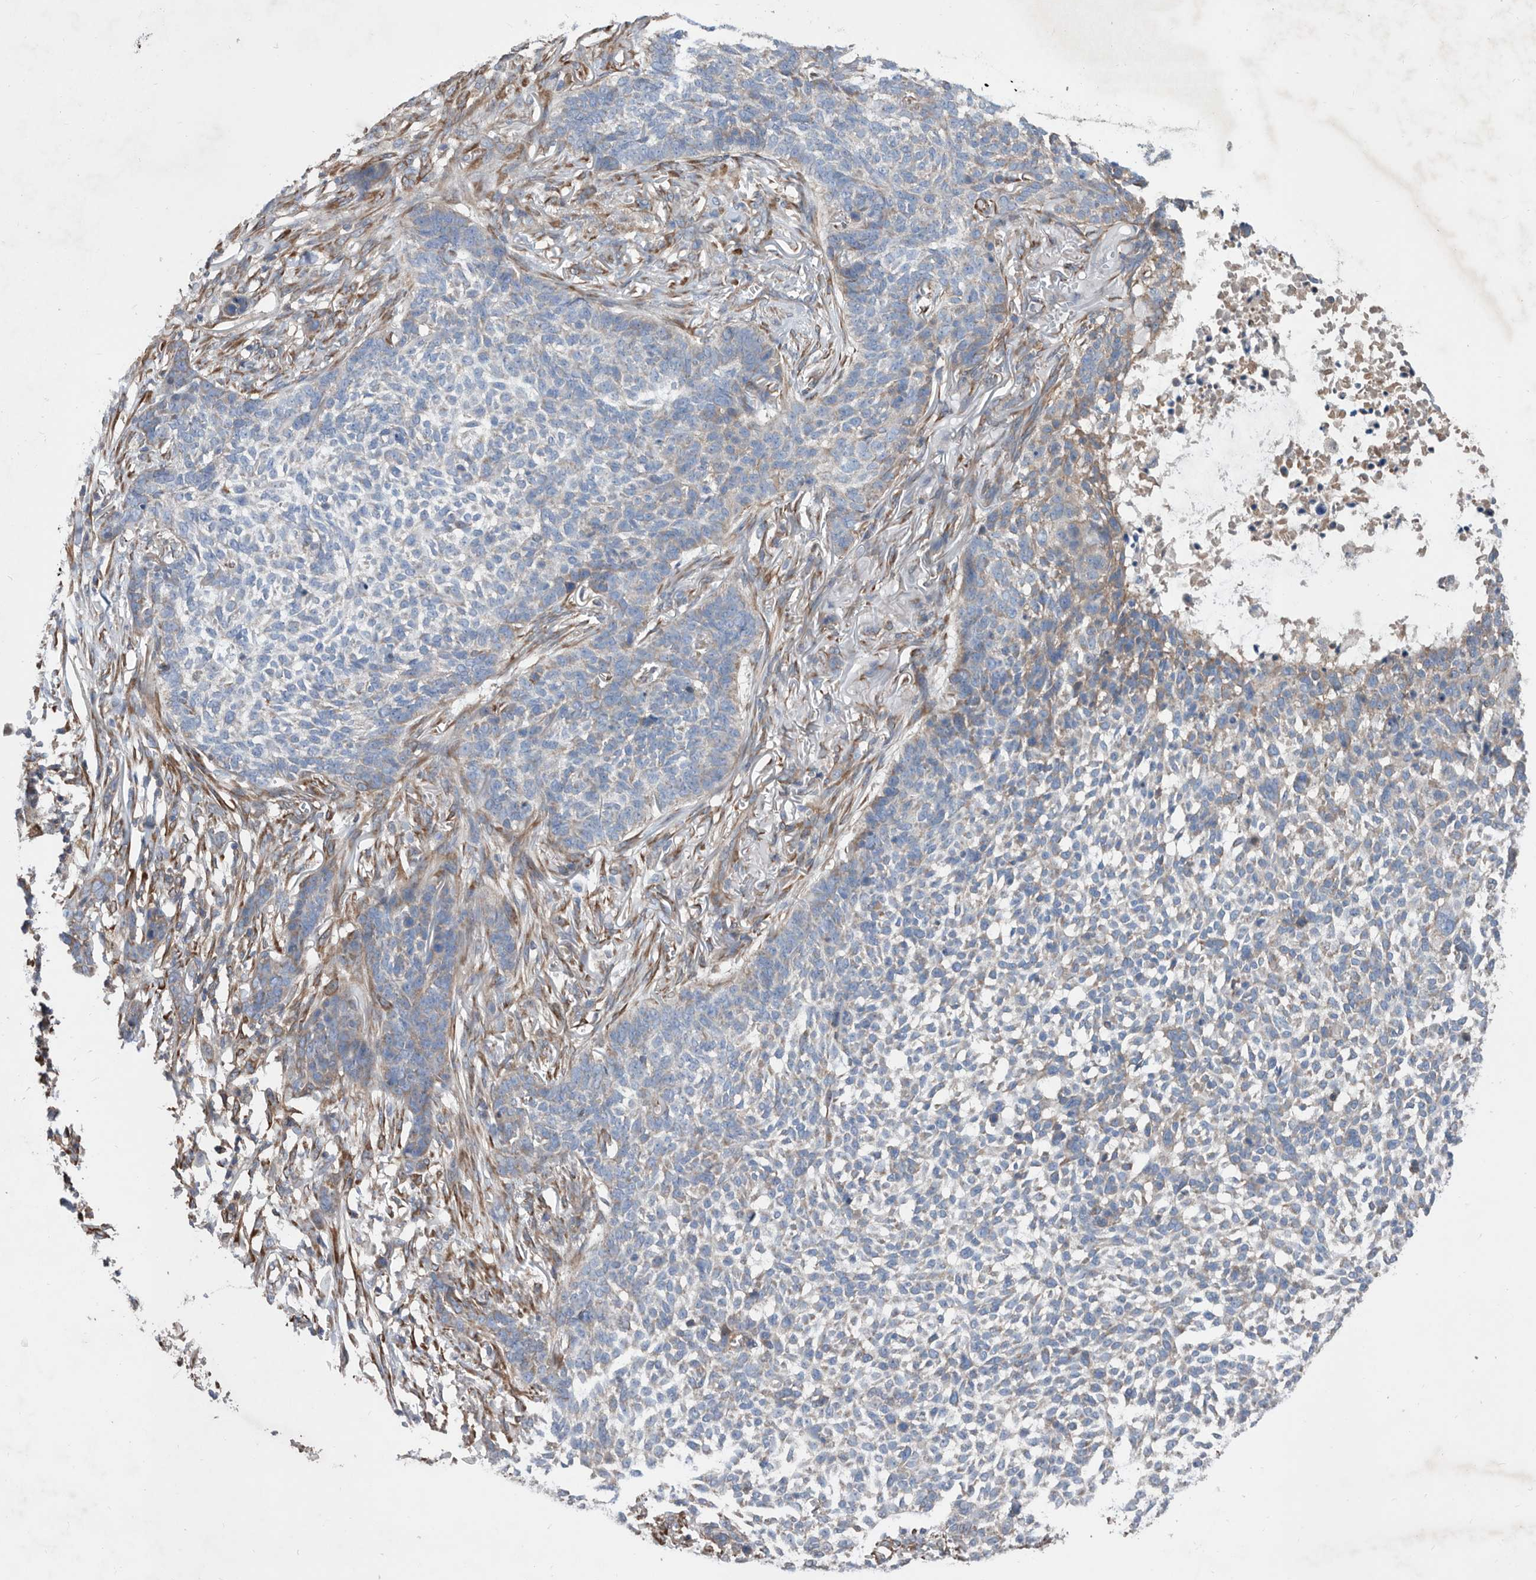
{"staining": {"intensity": "negative", "quantity": "none", "location": "none"}, "tissue": "skin cancer", "cell_type": "Tumor cells", "image_type": "cancer", "snomed": [{"axis": "morphology", "description": "Basal cell carcinoma"}, {"axis": "topography", "description": "Skin"}], "caption": "Human skin cancer stained for a protein using IHC exhibits no expression in tumor cells.", "gene": "ATP13A3", "patient": {"sex": "male", "age": 85}}